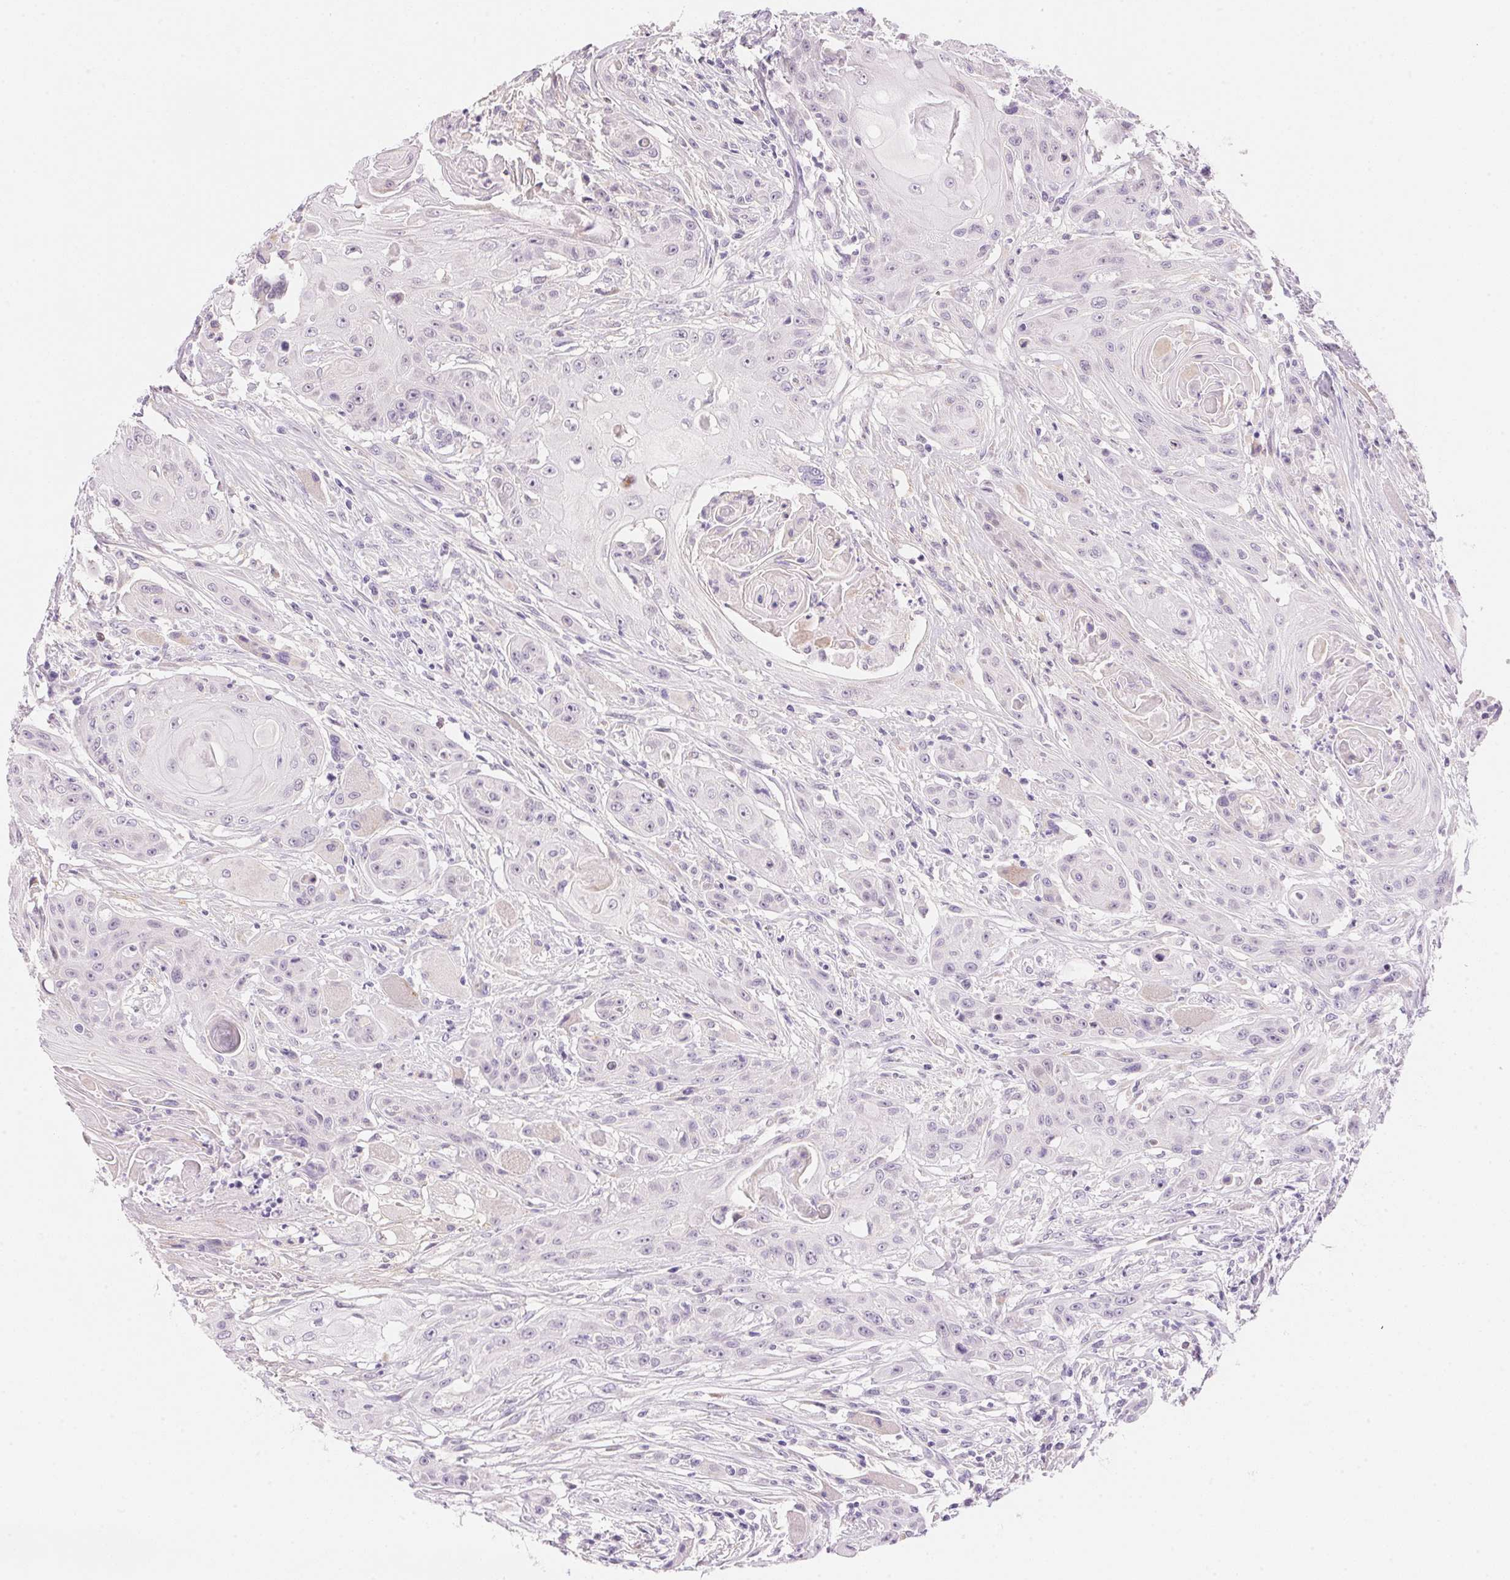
{"staining": {"intensity": "negative", "quantity": "none", "location": "none"}, "tissue": "head and neck cancer", "cell_type": "Tumor cells", "image_type": "cancer", "snomed": [{"axis": "morphology", "description": "Squamous cell carcinoma, NOS"}, {"axis": "topography", "description": "Oral tissue"}, {"axis": "topography", "description": "Head-Neck"}, {"axis": "topography", "description": "Neck, NOS"}], "caption": "Immunohistochemical staining of human squamous cell carcinoma (head and neck) reveals no significant expression in tumor cells.", "gene": "TEKT1", "patient": {"sex": "female", "age": 55}}